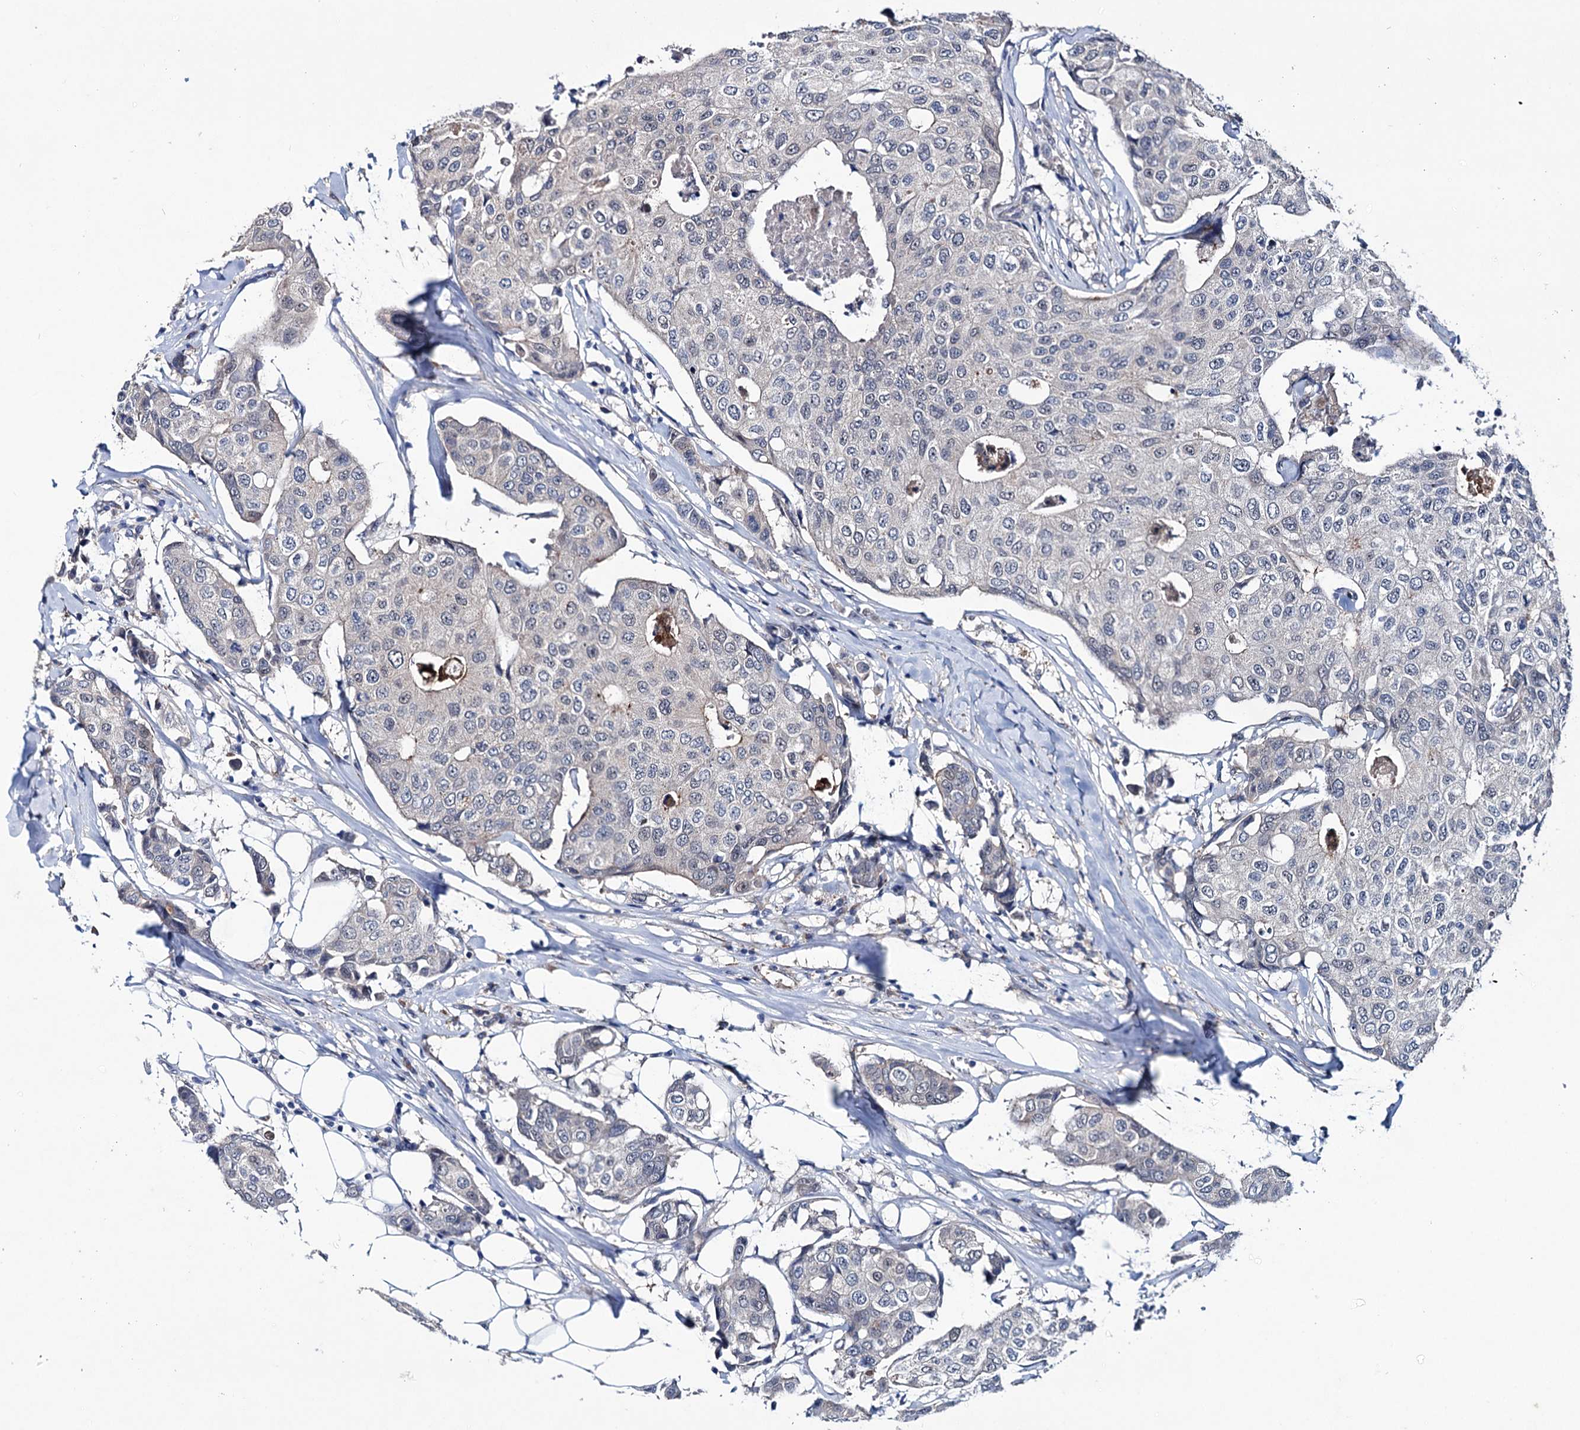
{"staining": {"intensity": "negative", "quantity": "none", "location": "none"}, "tissue": "breast cancer", "cell_type": "Tumor cells", "image_type": "cancer", "snomed": [{"axis": "morphology", "description": "Duct carcinoma"}, {"axis": "topography", "description": "Breast"}], "caption": "This is an IHC histopathology image of breast cancer. There is no staining in tumor cells.", "gene": "EYA4", "patient": {"sex": "female", "age": 80}}